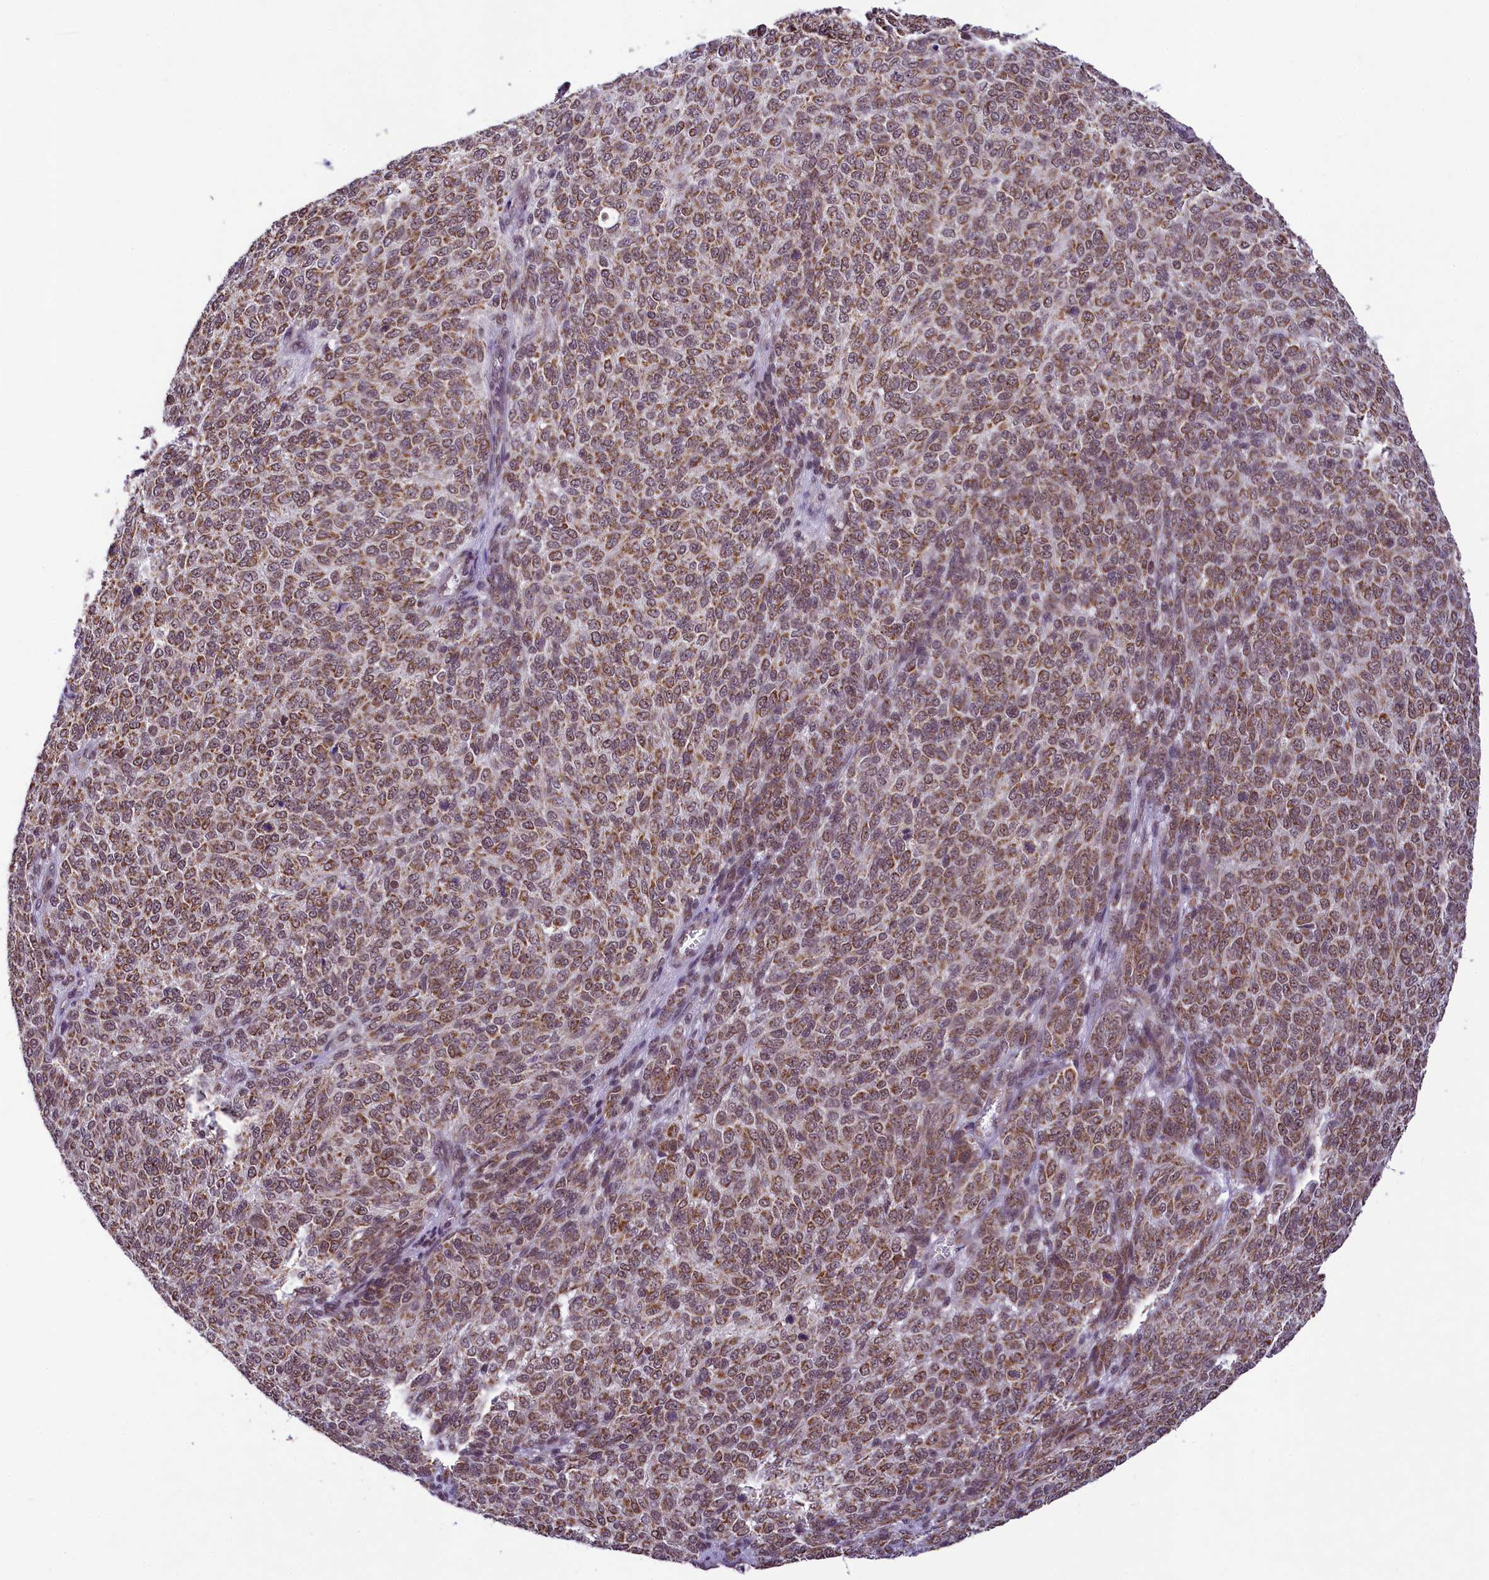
{"staining": {"intensity": "moderate", "quantity": ">75%", "location": "cytoplasmic/membranous,nuclear"}, "tissue": "melanoma", "cell_type": "Tumor cells", "image_type": "cancer", "snomed": [{"axis": "morphology", "description": "Malignant melanoma, NOS"}, {"axis": "topography", "description": "Skin"}], "caption": "Immunohistochemical staining of melanoma displays medium levels of moderate cytoplasmic/membranous and nuclear staining in about >75% of tumor cells.", "gene": "PAF1", "patient": {"sex": "male", "age": 49}}